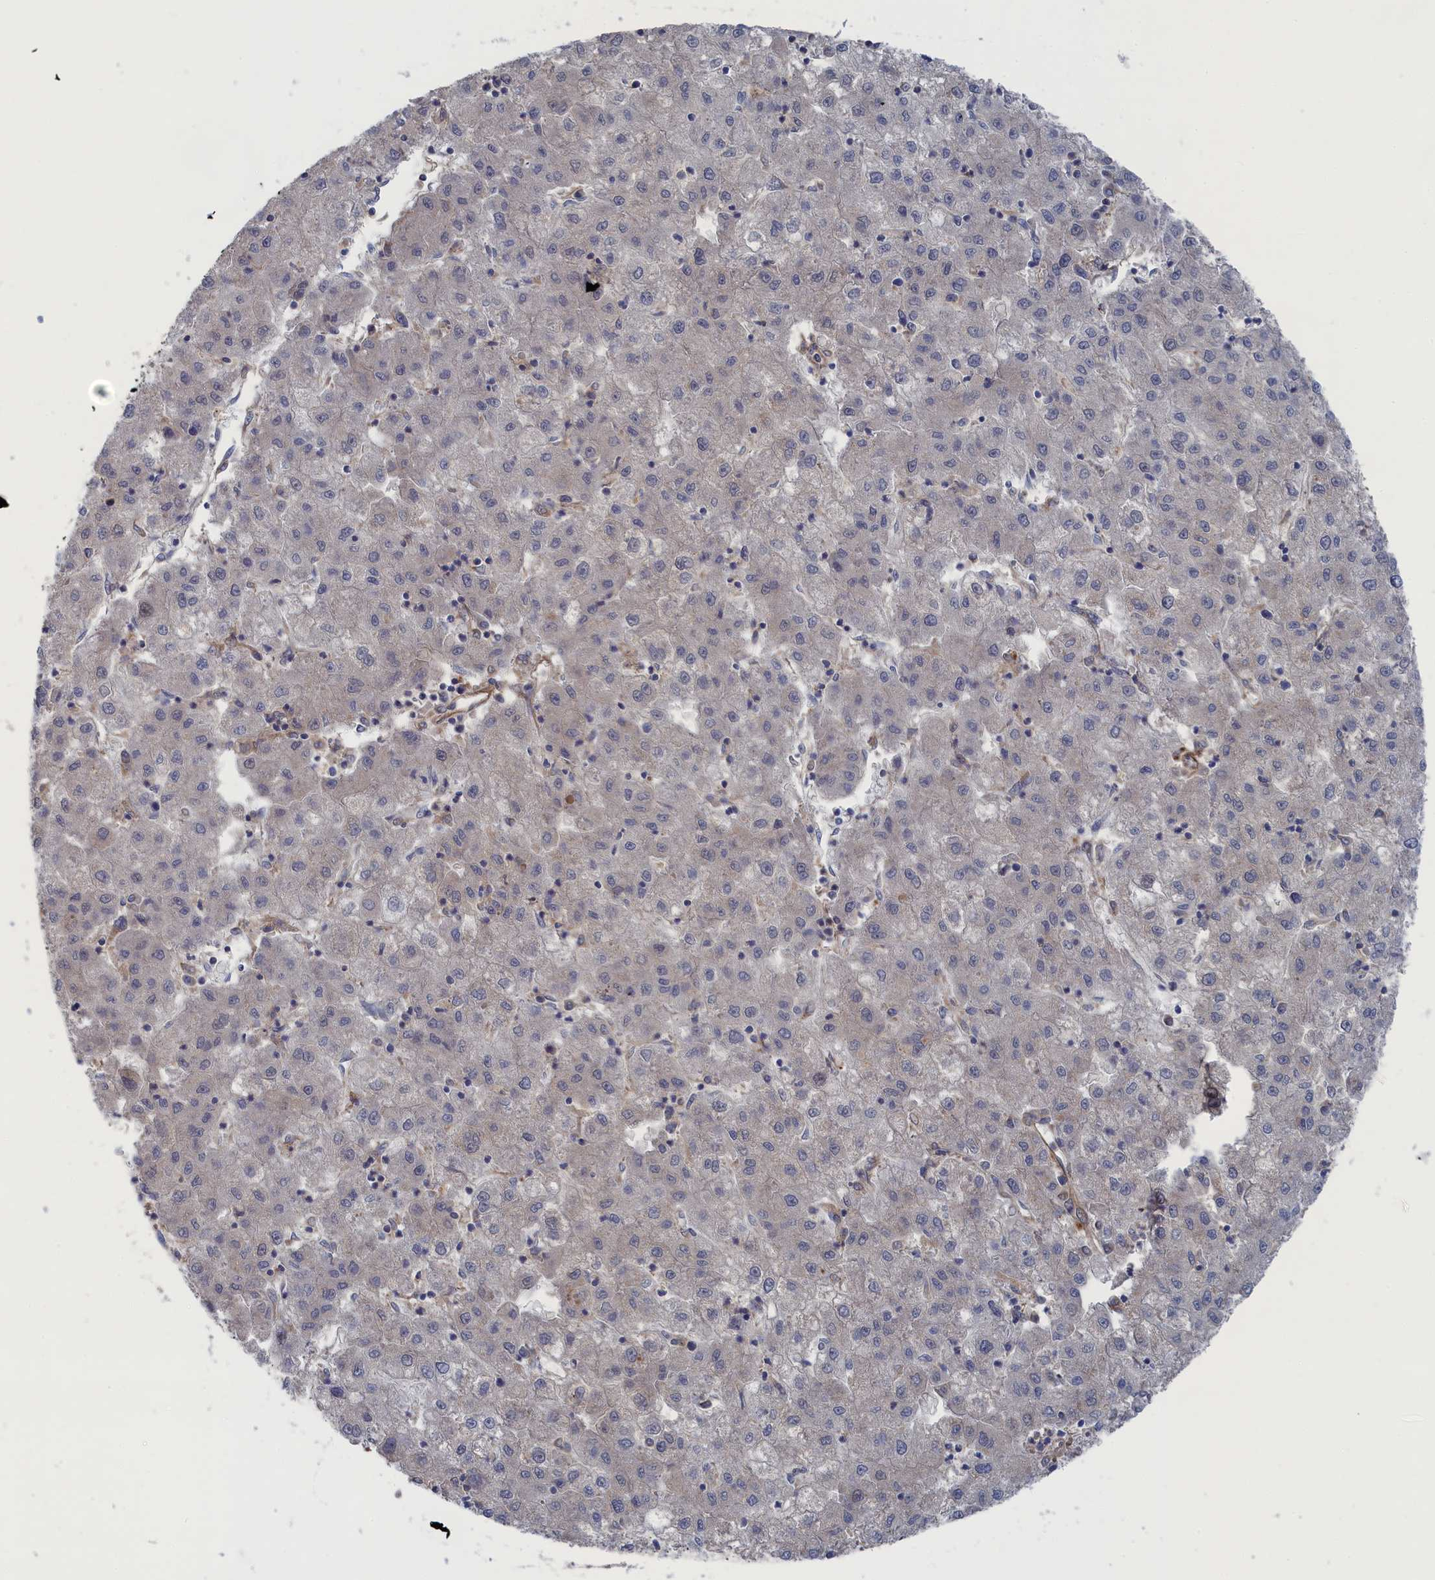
{"staining": {"intensity": "negative", "quantity": "none", "location": "none"}, "tissue": "liver cancer", "cell_type": "Tumor cells", "image_type": "cancer", "snomed": [{"axis": "morphology", "description": "Carcinoma, Hepatocellular, NOS"}, {"axis": "topography", "description": "Liver"}], "caption": "IHC histopathology image of neoplastic tissue: human liver cancer (hepatocellular carcinoma) stained with DAB reveals no significant protein expression in tumor cells.", "gene": "FILIP1L", "patient": {"sex": "male", "age": 72}}